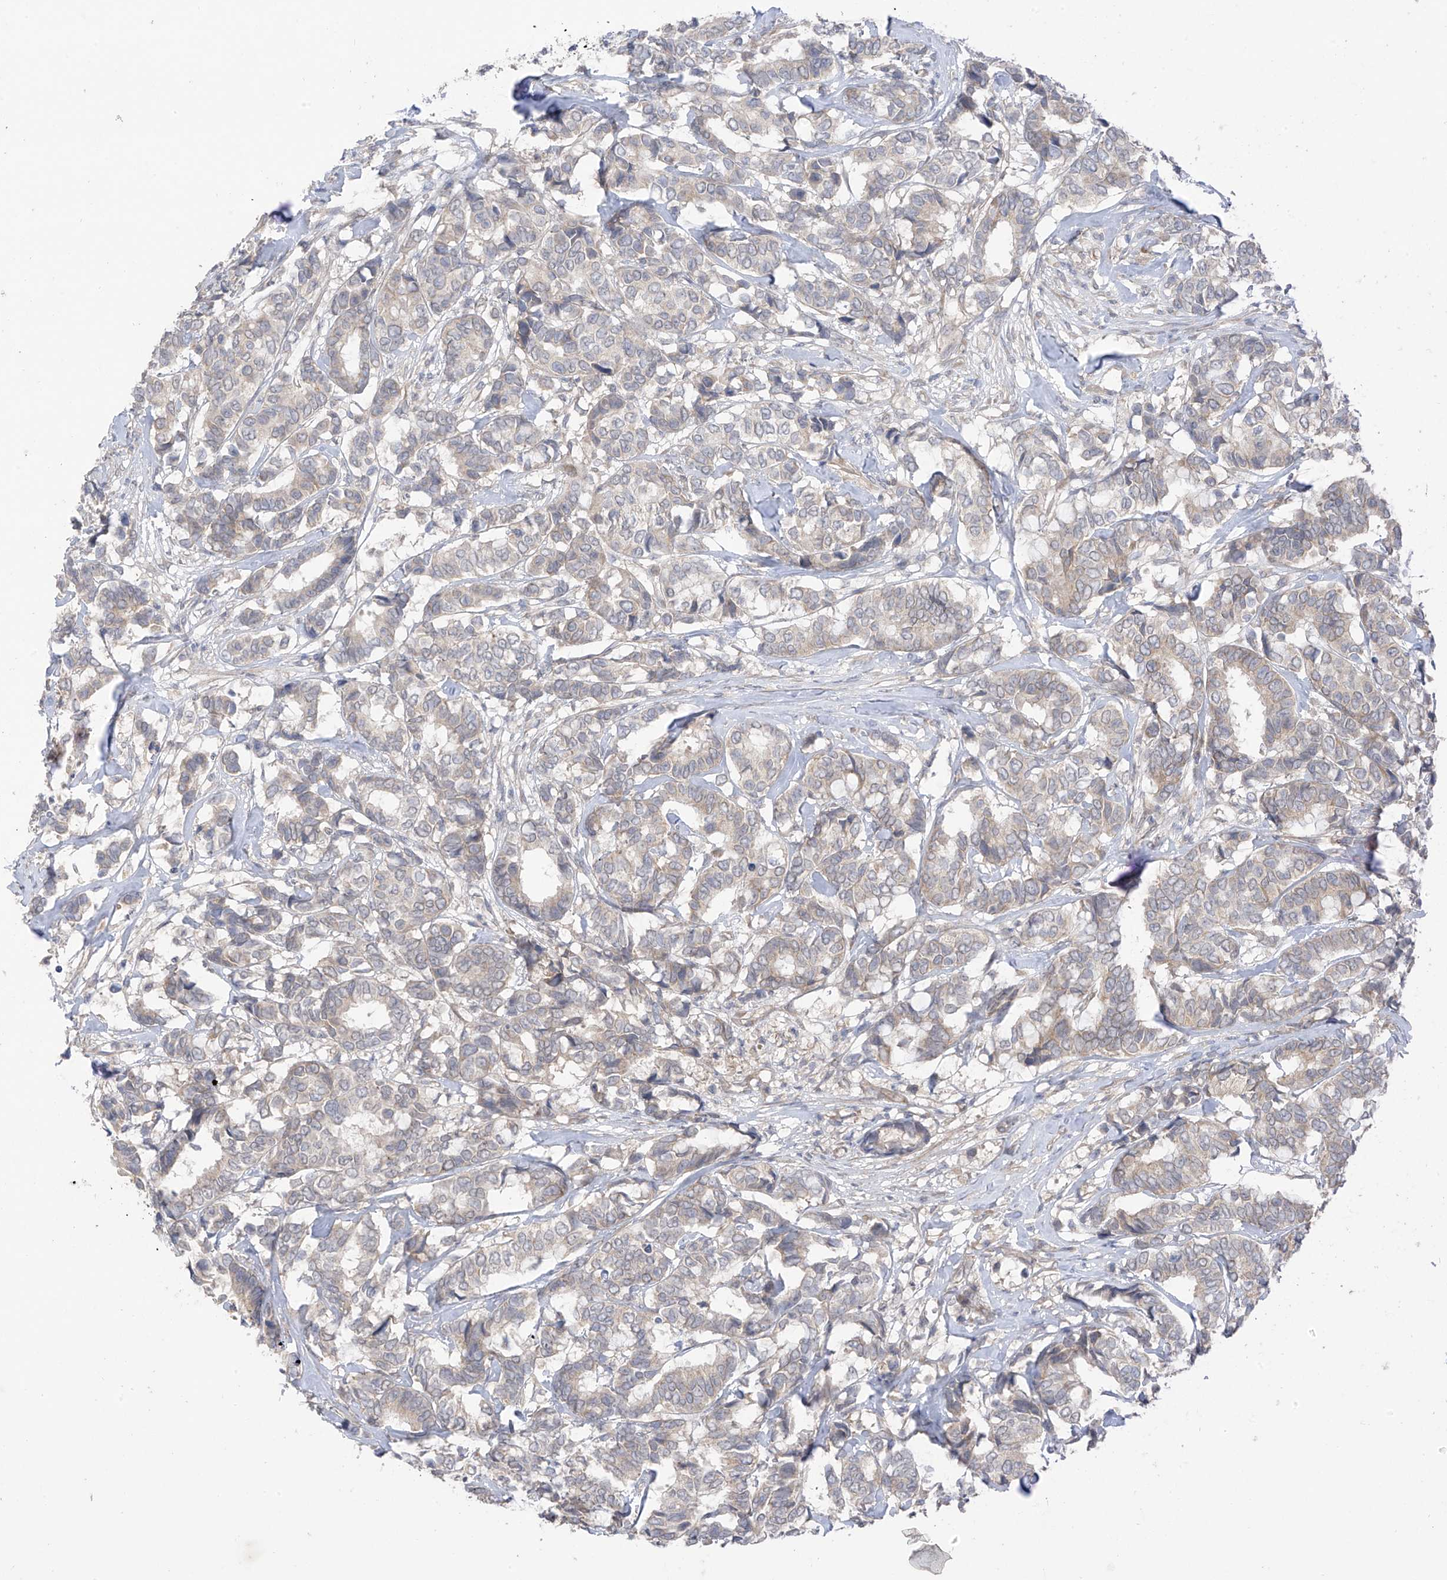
{"staining": {"intensity": "negative", "quantity": "none", "location": "none"}, "tissue": "breast cancer", "cell_type": "Tumor cells", "image_type": "cancer", "snomed": [{"axis": "morphology", "description": "Duct carcinoma"}, {"axis": "topography", "description": "Breast"}], "caption": "Immunohistochemistry (IHC) histopathology image of human breast infiltrating ductal carcinoma stained for a protein (brown), which reveals no expression in tumor cells.", "gene": "NALCN", "patient": {"sex": "female", "age": 87}}